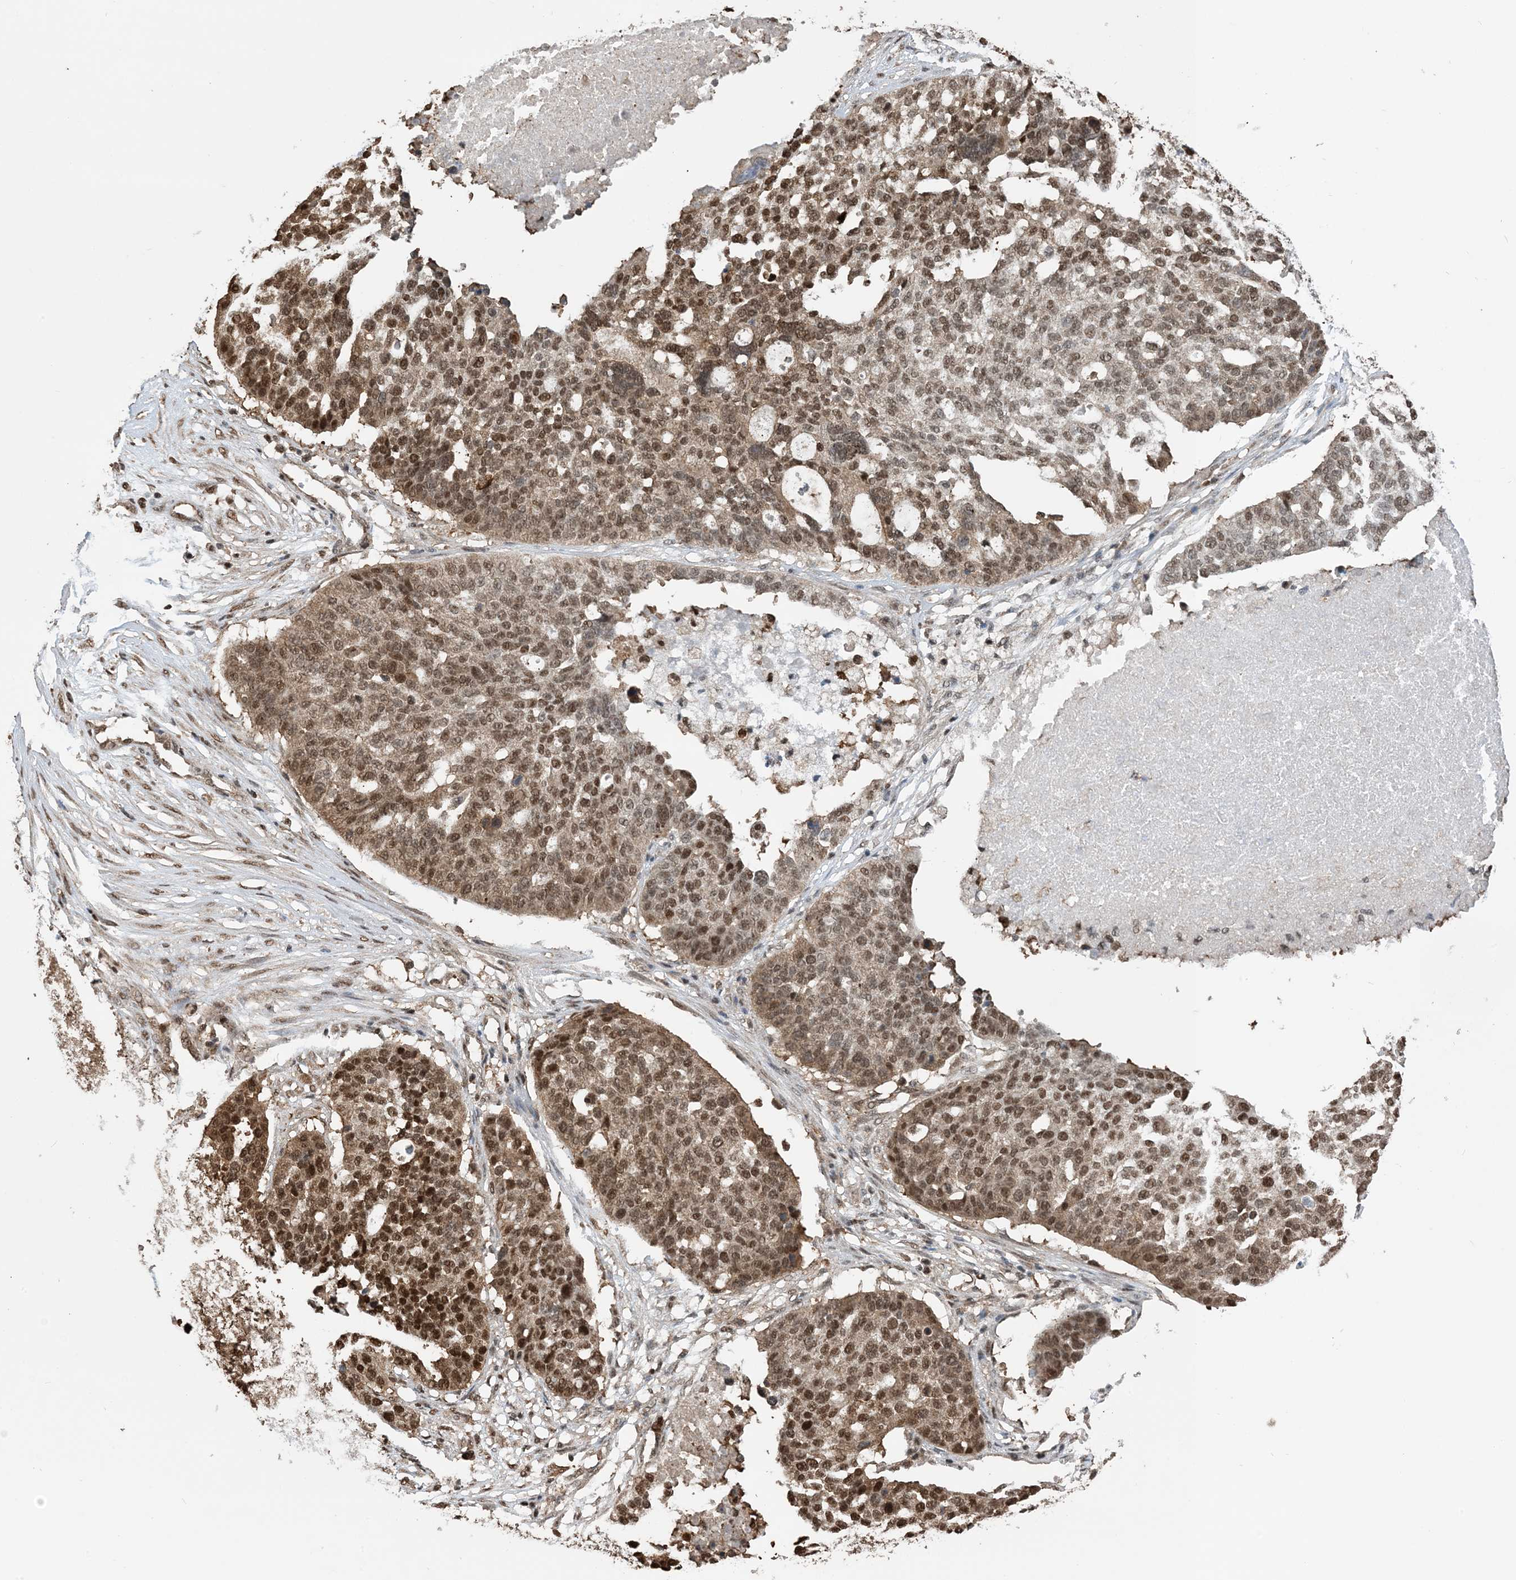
{"staining": {"intensity": "moderate", "quantity": ">75%", "location": "cytoplasmic/membranous,nuclear"}, "tissue": "ovarian cancer", "cell_type": "Tumor cells", "image_type": "cancer", "snomed": [{"axis": "morphology", "description": "Cystadenocarcinoma, serous, NOS"}, {"axis": "topography", "description": "Ovary"}], "caption": "Moderate cytoplasmic/membranous and nuclear protein staining is seen in about >75% of tumor cells in ovarian serous cystadenocarcinoma. Using DAB (3,3'-diaminobenzidine) (brown) and hematoxylin (blue) stains, captured at high magnification using brightfield microscopy.", "gene": "HSPA1A", "patient": {"sex": "female", "age": 59}}